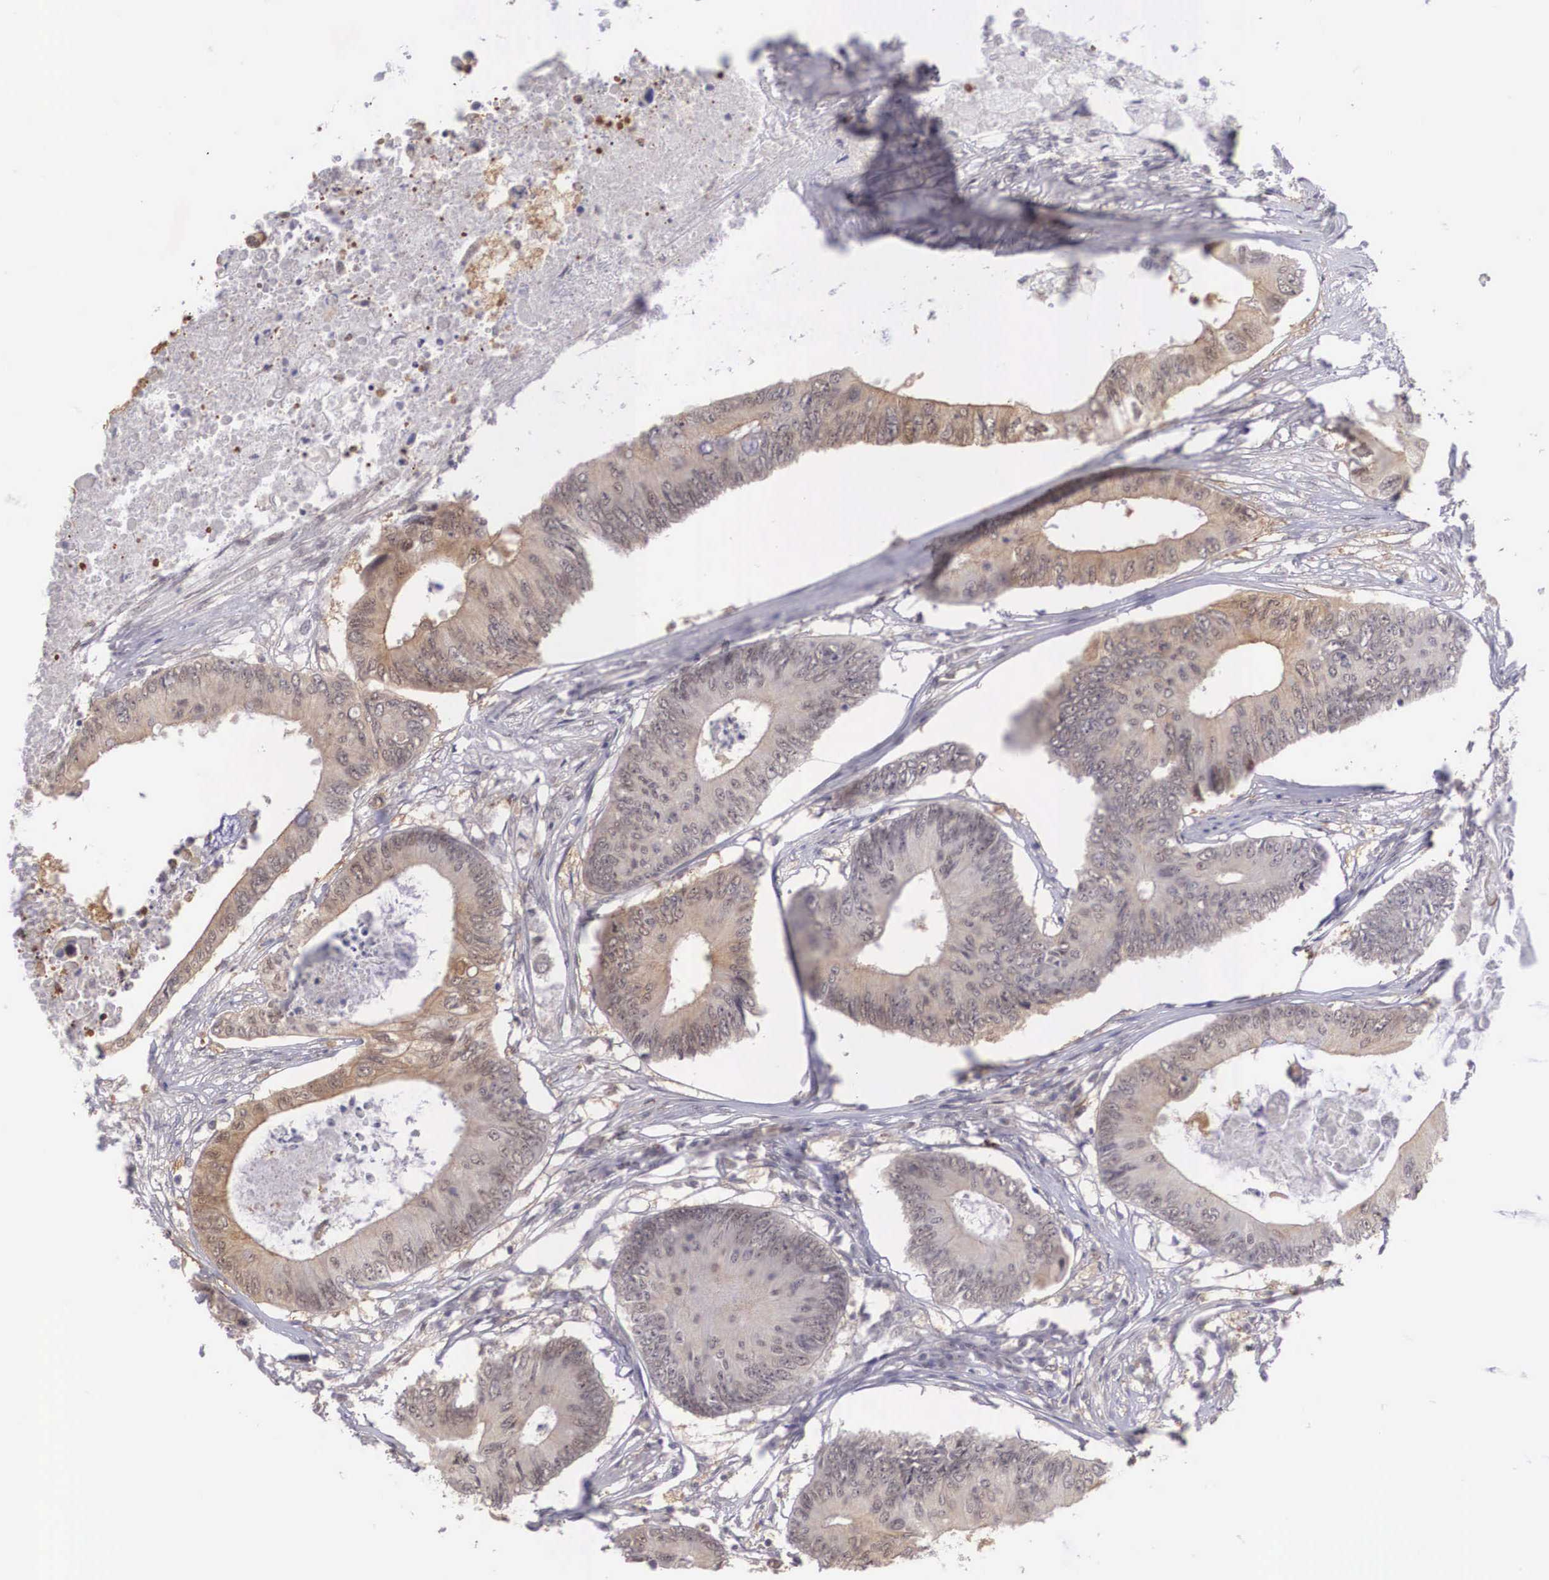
{"staining": {"intensity": "weak", "quantity": ">75%", "location": "cytoplasmic/membranous,nuclear"}, "tissue": "colorectal cancer", "cell_type": "Tumor cells", "image_type": "cancer", "snomed": [{"axis": "morphology", "description": "Adenocarcinoma, NOS"}, {"axis": "topography", "description": "Colon"}], "caption": "Immunohistochemical staining of colorectal cancer shows low levels of weak cytoplasmic/membranous and nuclear expression in about >75% of tumor cells.", "gene": "NINL", "patient": {"sex": "male", "age": 65}}